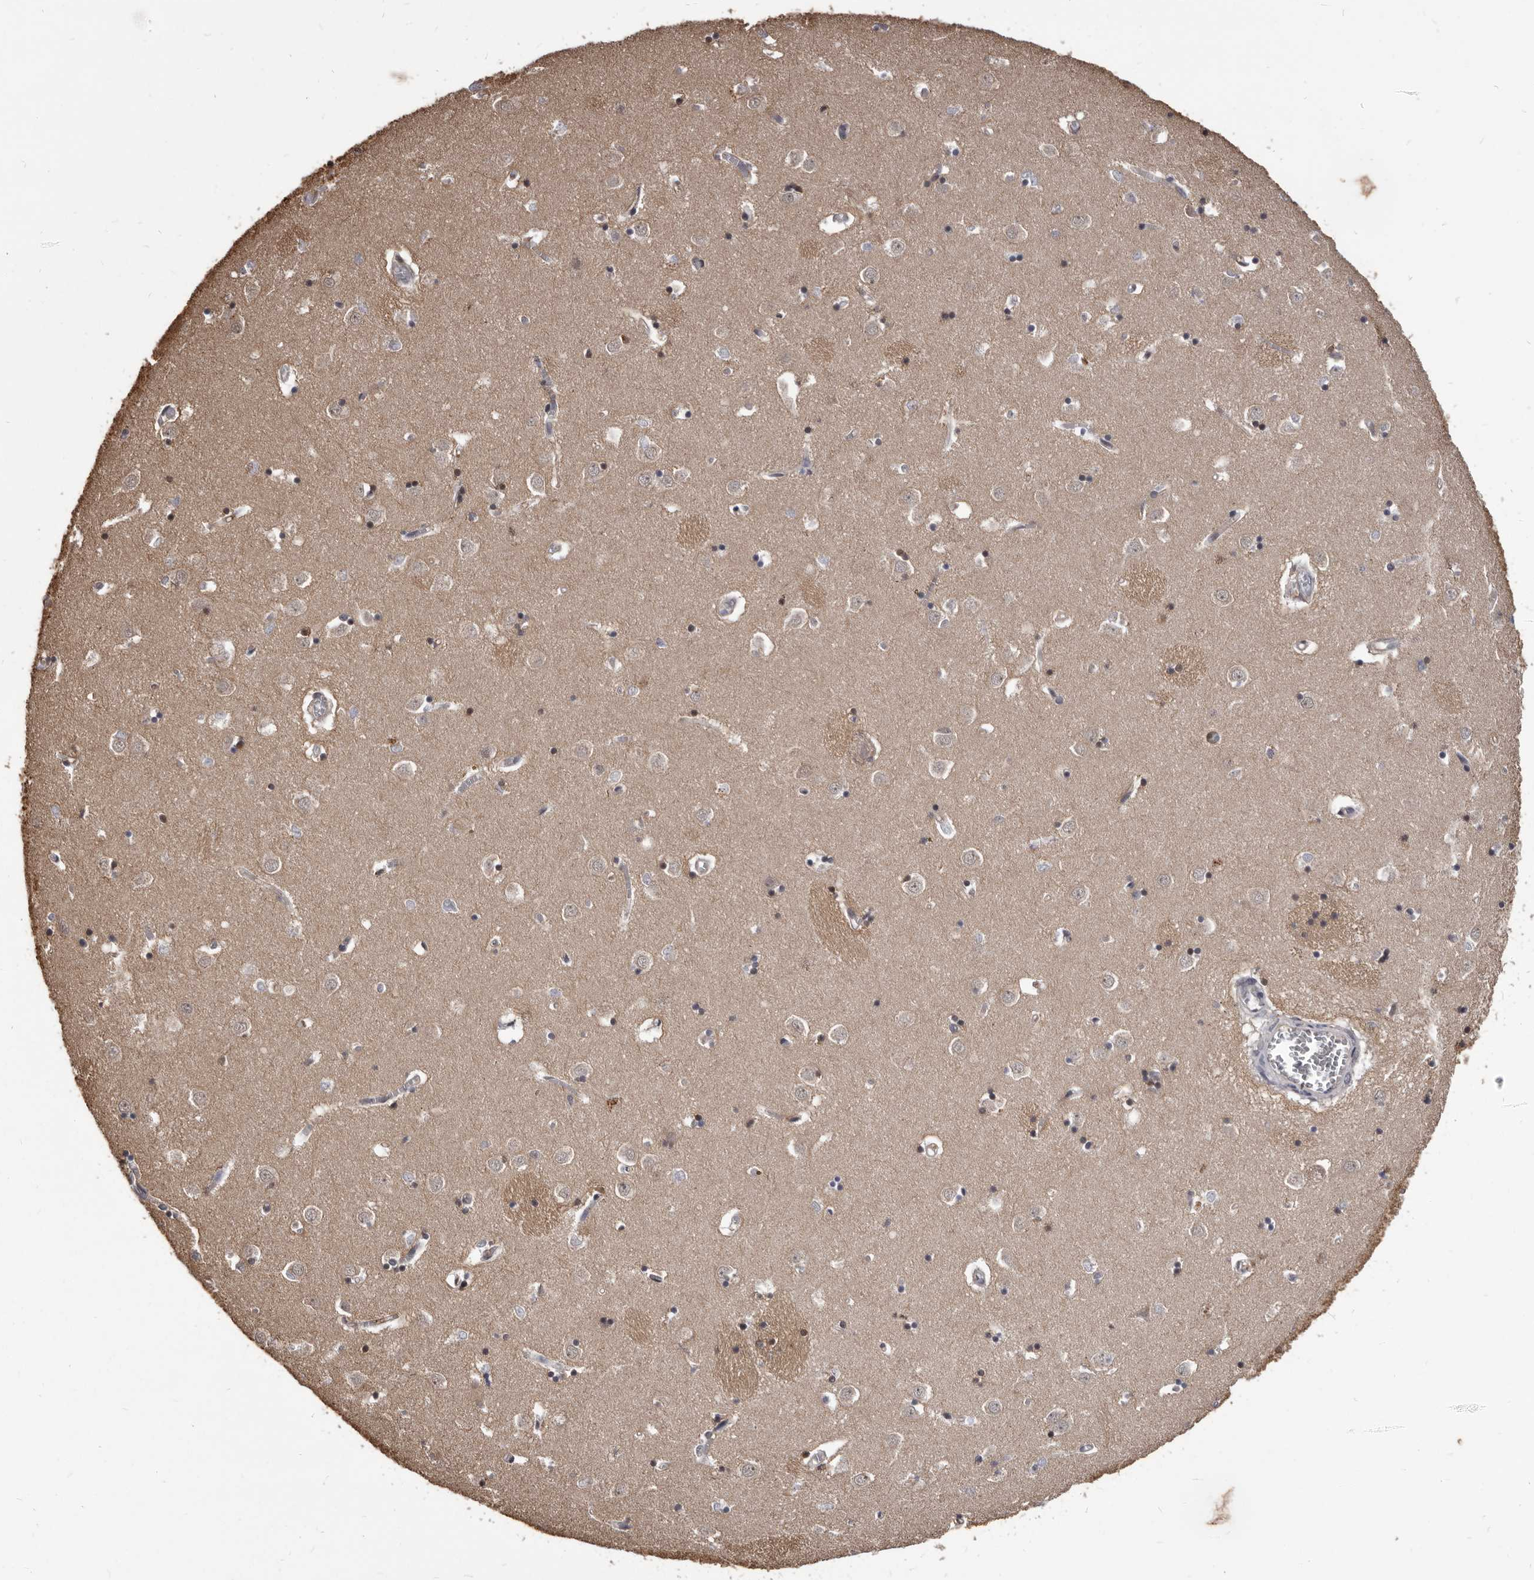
{"staining": {"intensity": "weak", "quantity": "<25%", "location": "cytoplasmic/membranous"}, "tissue": "caudate", "cell_type": "Glial cells", "image_type": "normal", "snomed": [{"axis": "morphology", "description": "Normal tissue, NOS"}, {"axis": "topography", "description": "Lateral ventricle wall"}], "caption": "There is no significant positivity in glial cells of caudate. The staining was performed using DAB to visualize the protein expression in brown, while the nuclei were stained in blue with hematoxylin (Magnification: 20x).", "gene": "ADAMTS20", "patient": {"sex": "male", "age": 70}}